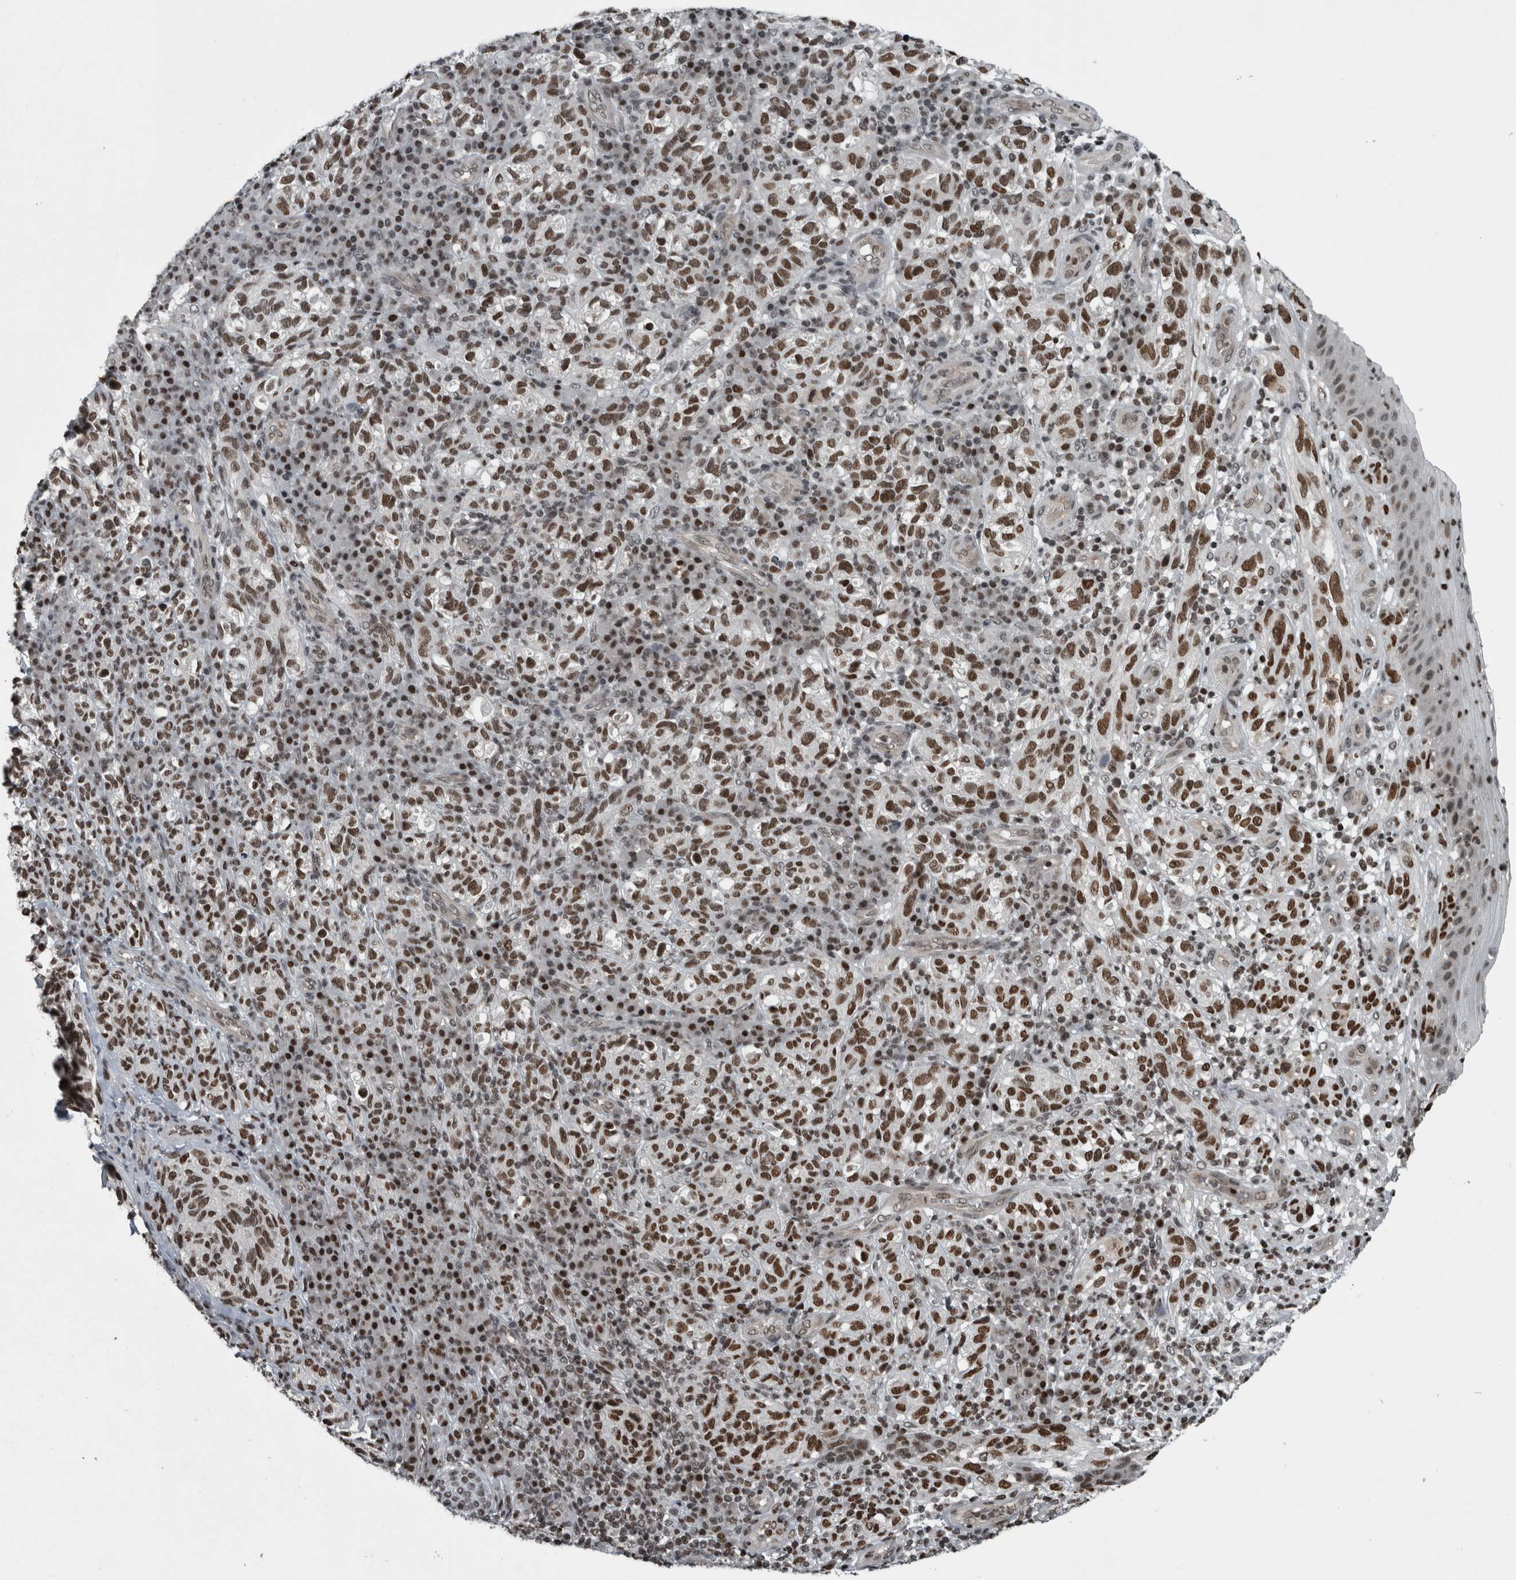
{"staining": {"intensity": "strong", "quantity": ">75%", "location": "nuclear"}, "tissue": "melanoma", "cell_type": "Tumor cells", "image_type": "cancer", "snomed": [{"axis": "morphology", "description": "Malignant melanoma, NOS"}, {"axis": "topography", "description": "Skin"}], "caption": "This micrograph shows immunohistochemistry (IHC) staining of human melanoma, with high strong nuclear expression in about >75% of tumor cells.", "gene": "UNC50", "patient": {"sex": "female", "age": 73}}